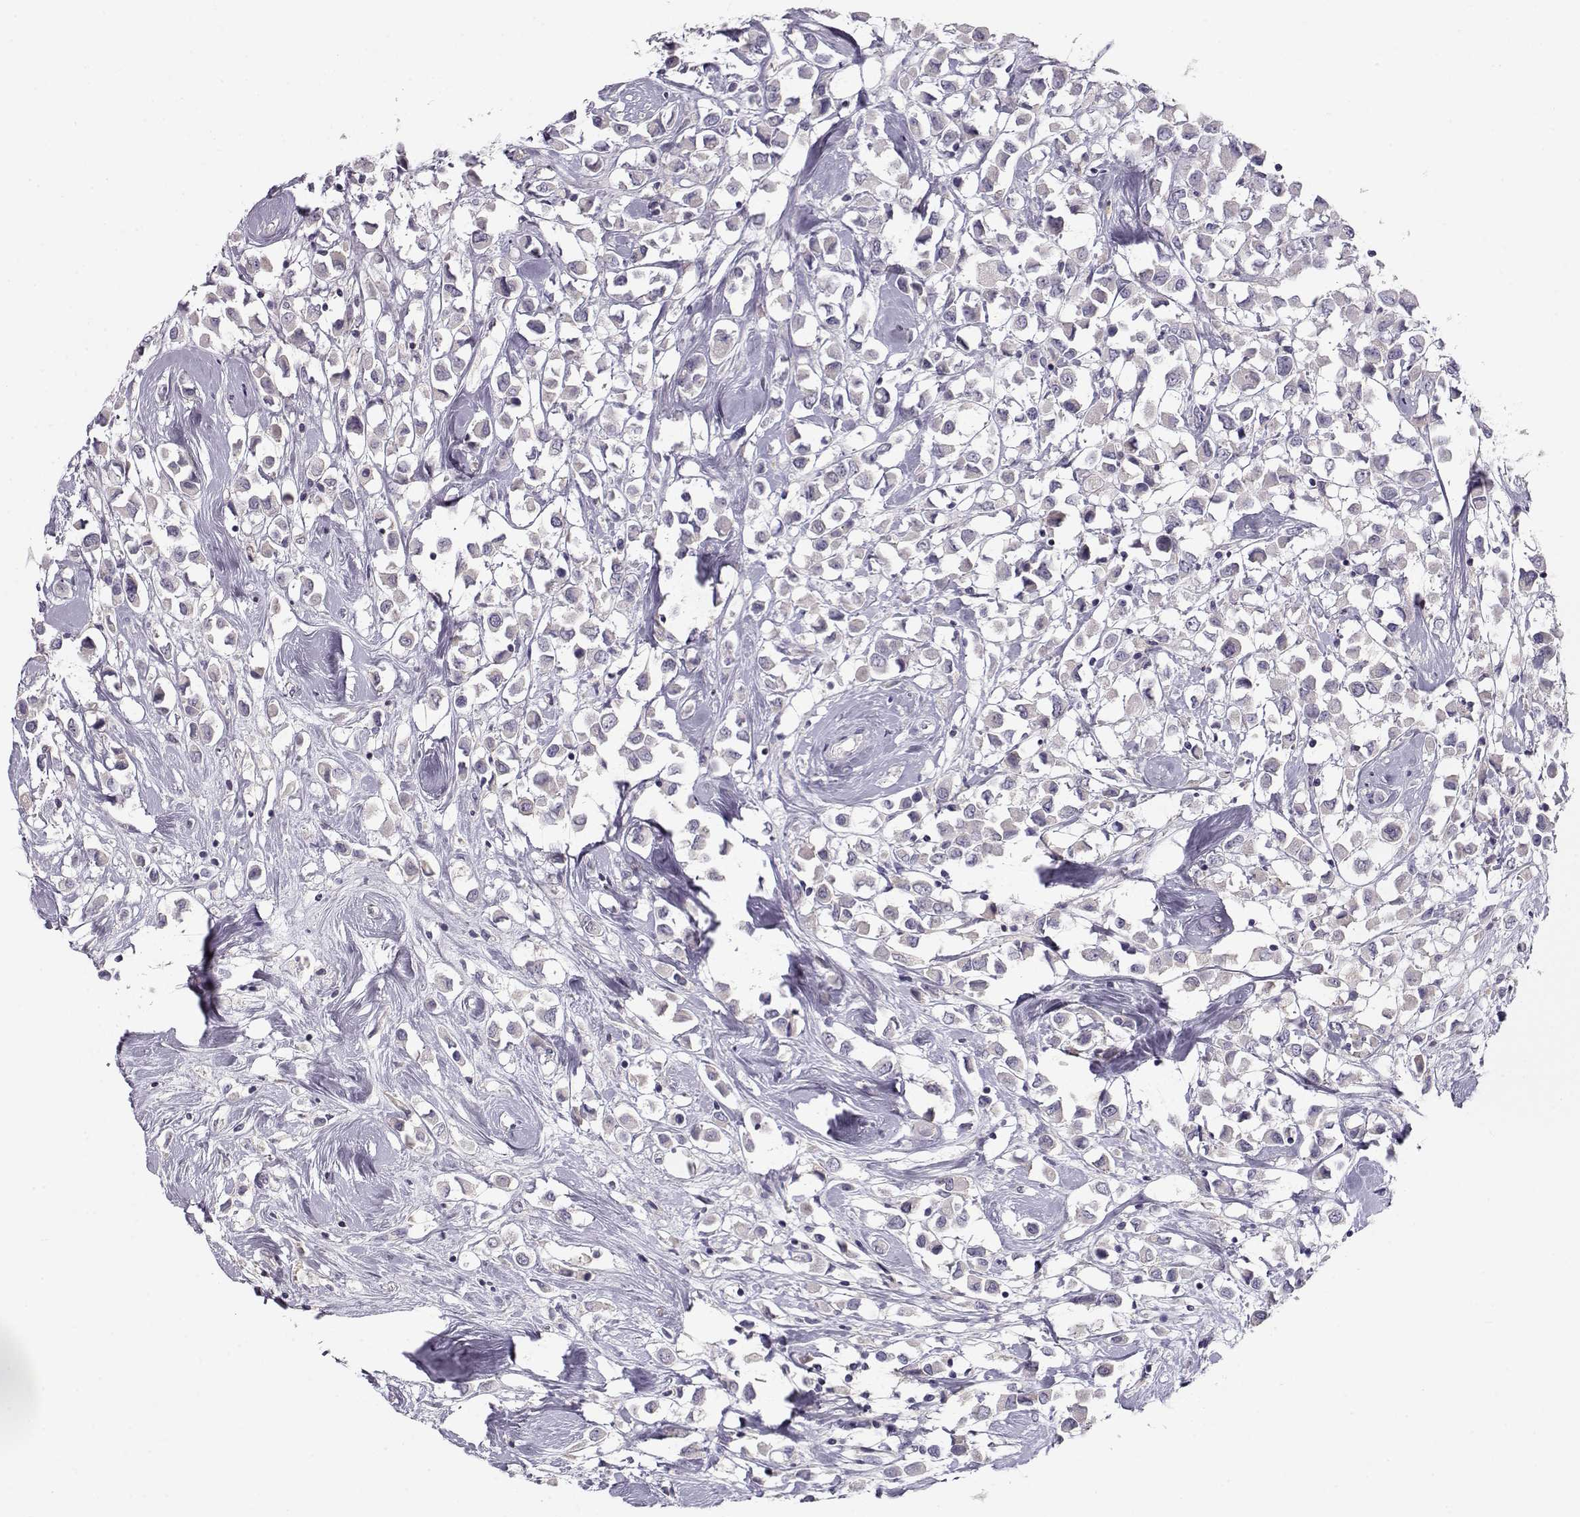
{"staining": {"intensity": "negative", "quantity": "none", "location": "none"}, "tissue": "breast cancer", "cell_type": "Tumor cells", "image_type": "cancer", "snomed": [{"axis": "morphology", "description": "Duct carcinoma"}, {"axis": "topography", "description": "Breast"}], "caption": "Tumor cells show no significant protein expression in breast cancer.", "gene": "GRK1", "patient": {"sex": "female", "age": 61}}